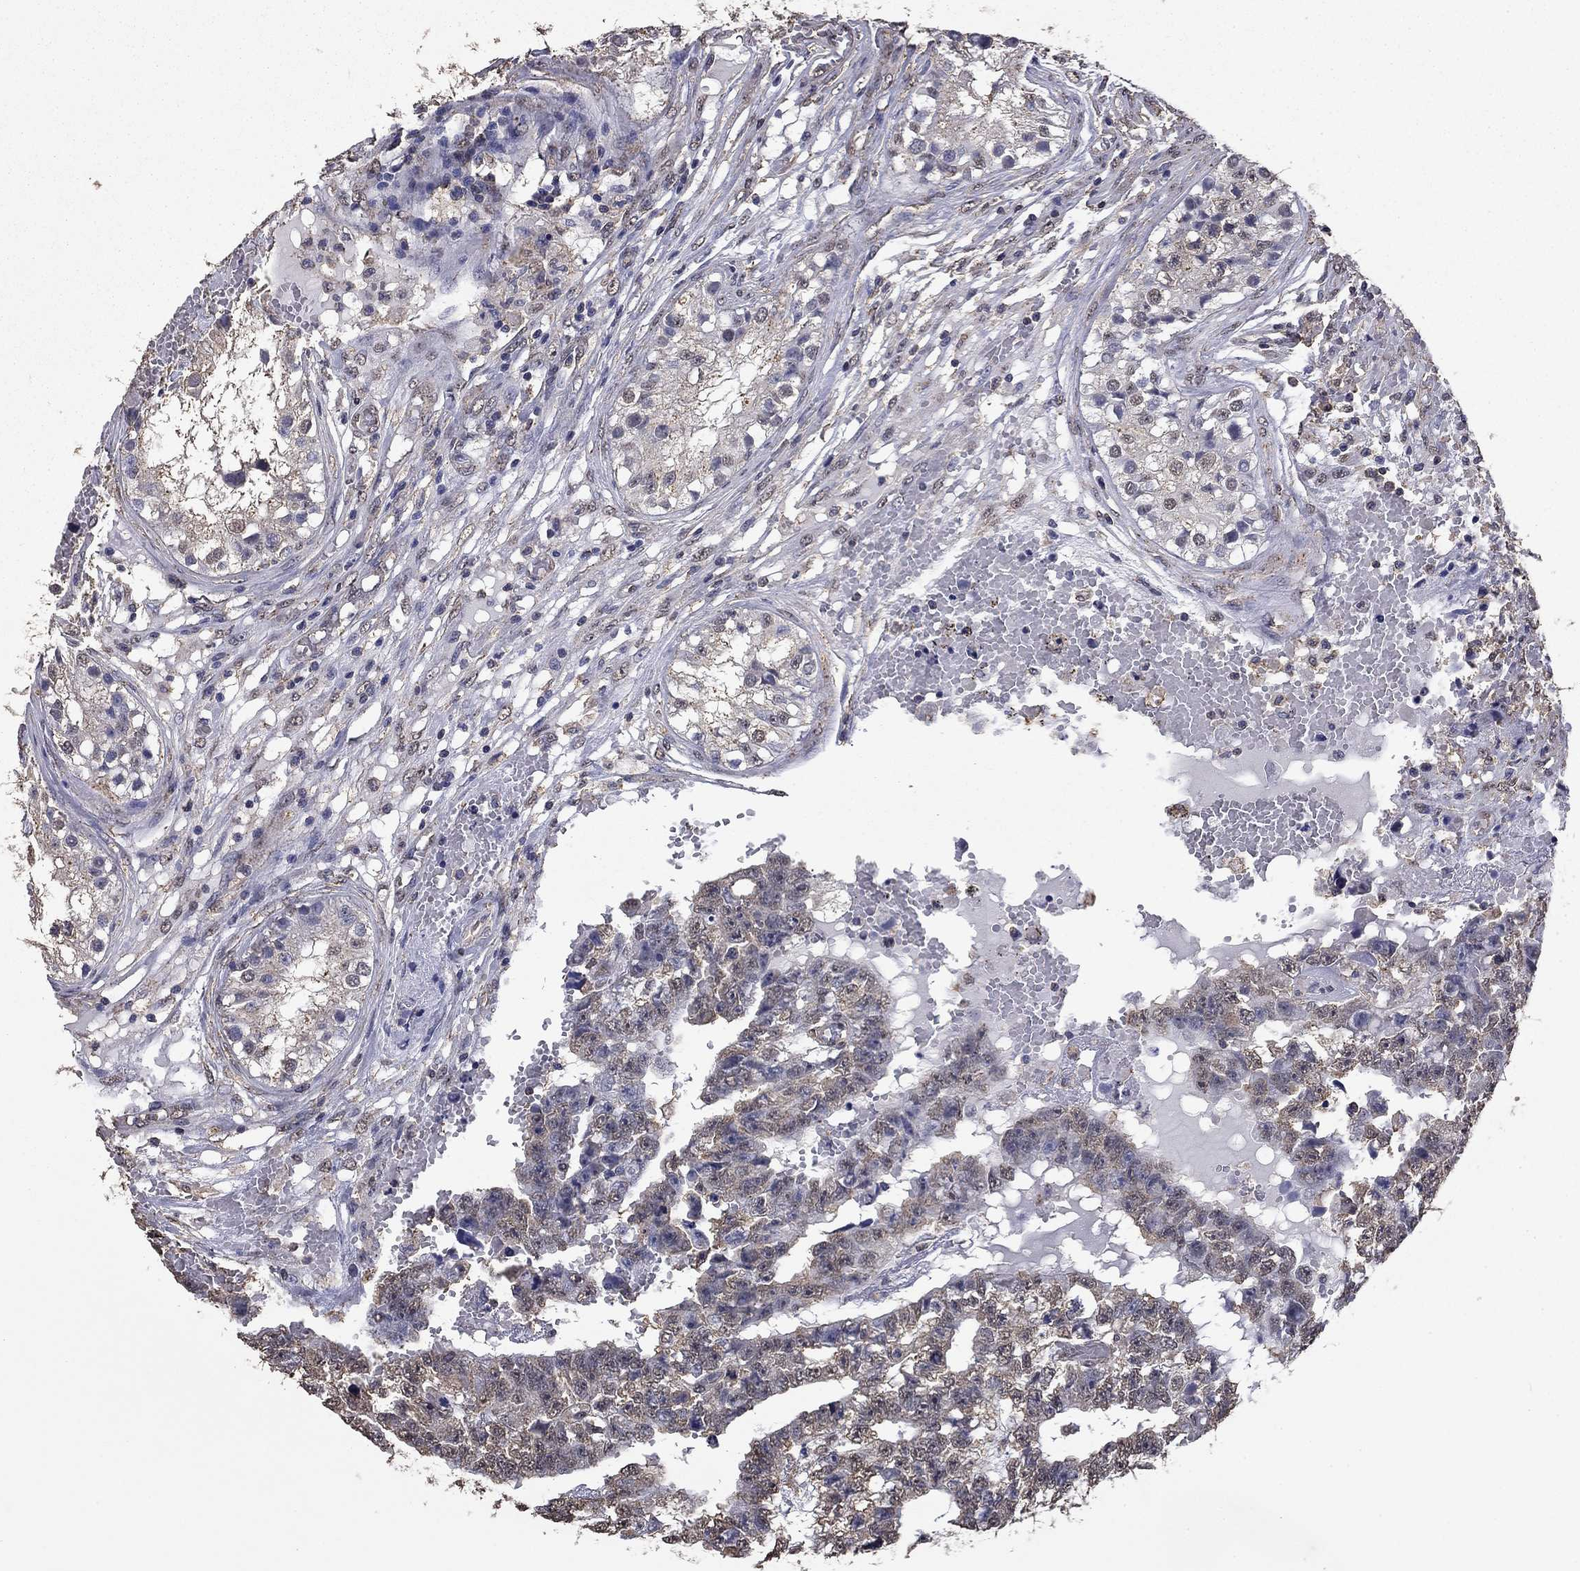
{"staining": {"intensity": "negative", "quantity": "none", "location": "none"}, "tissue": "testis cancer", "cell_type": "Tumor cells", "image_type": "cancer", "snomed": [{"axis": "morphology", "description": "Carcinoma, Embryonal, NOS"}, {"axis": "topography", "description": "Testis"}], "caption": "IHC of human testis cancer (embryonal carcinoma) demonstrates no expression in tumor cells.", "gene": "MFAP3L", "patient": {"sex": "male", "age": 25}}